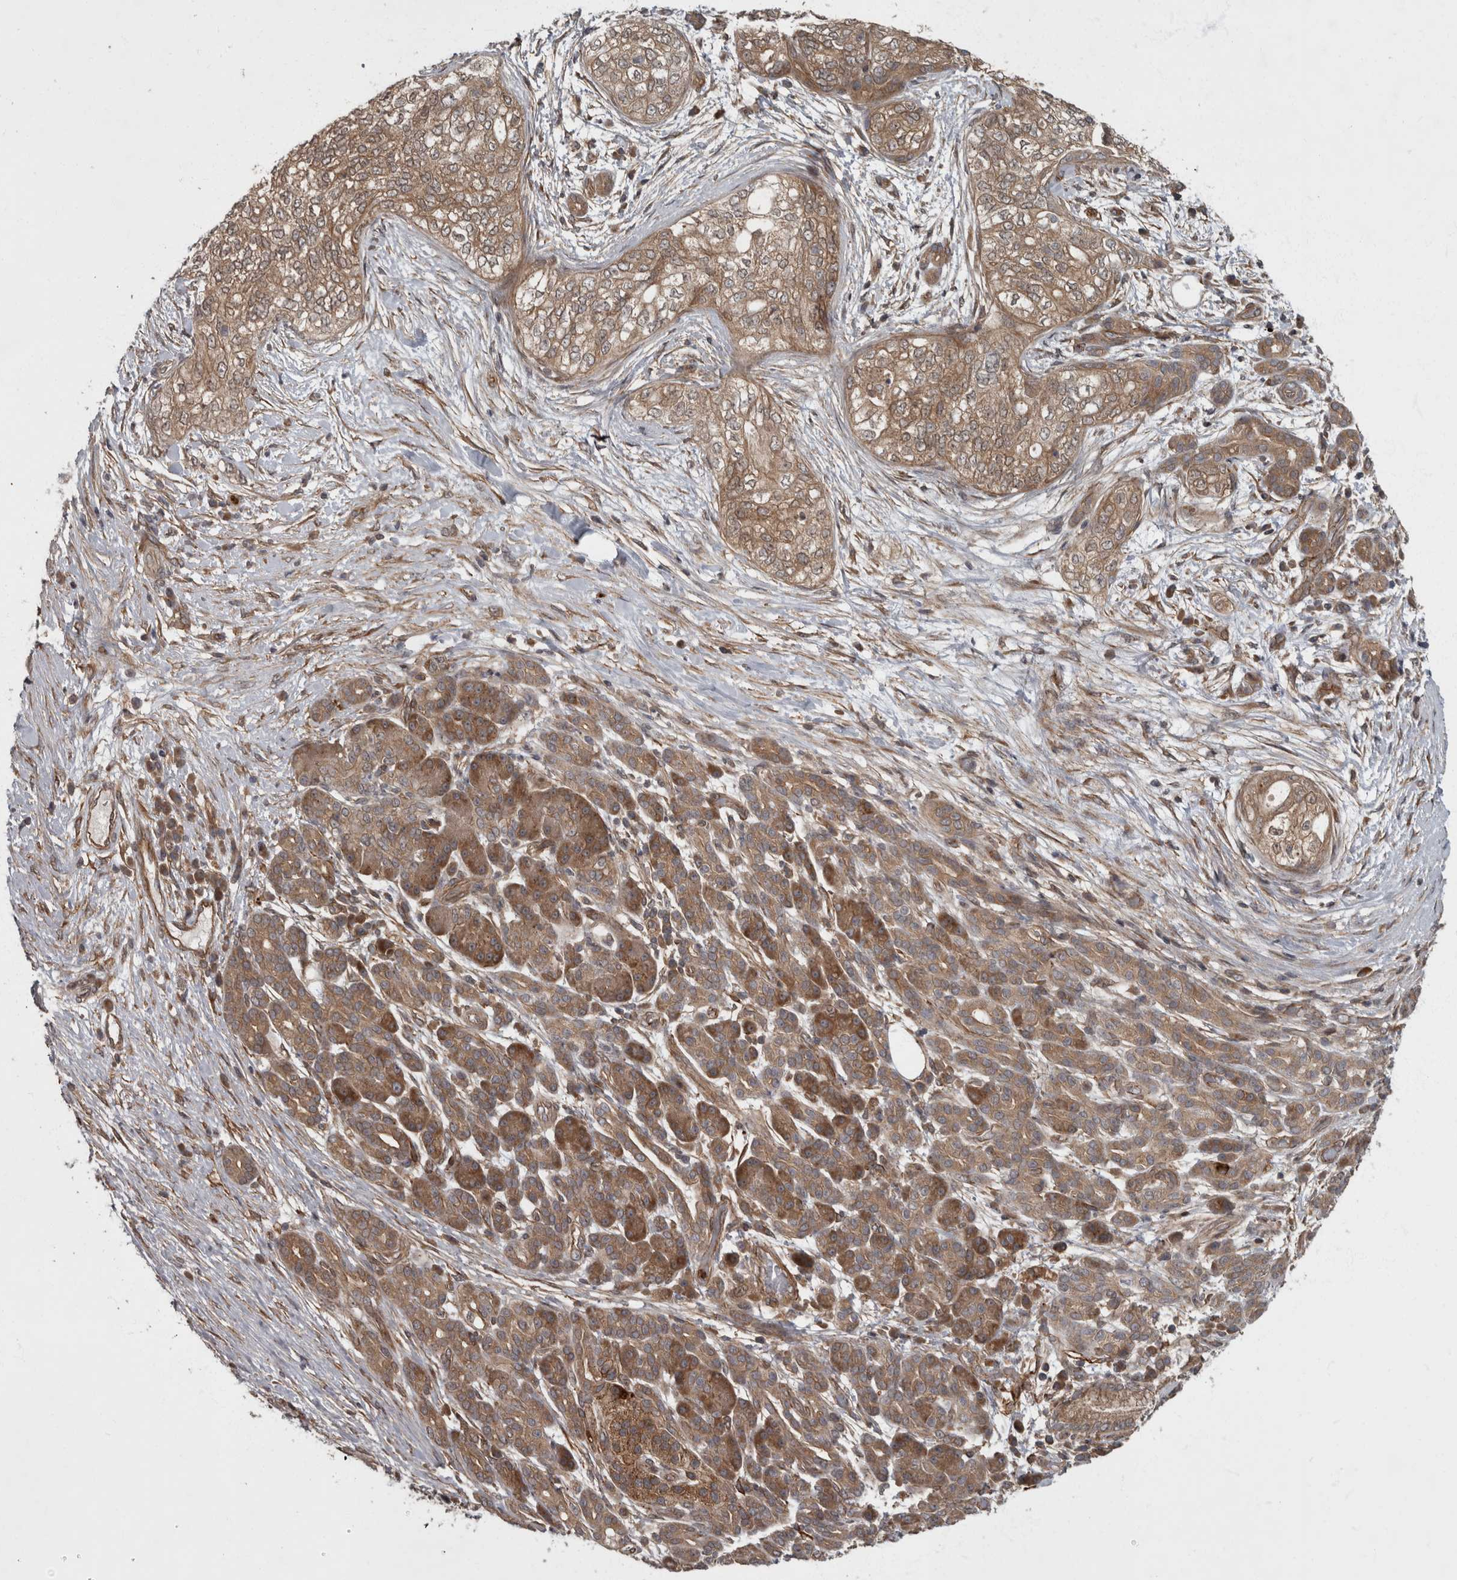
{"staining": {"intensity": "moderate", "quantity": ">75%", "location": "cytoplasmic/membranous"}, "tissue": "pancreatic cancer", "cell_type": "Tumor cells", "image_type": "cancer", "snomed": [{"axis": "morphology", "description": "Adenocarcinoma, NOS"}, {"axis": "topography", "description": "Pancreas"}], "caption": "A medium amount of moderate cytoplasmic/membranous staining is present in approximately >75% of tumor cells in pancreatic cancer (adenocarcinoma) tissue.", "gene": "VEGFD", "patient": {"sex": "male", "age": 72}}